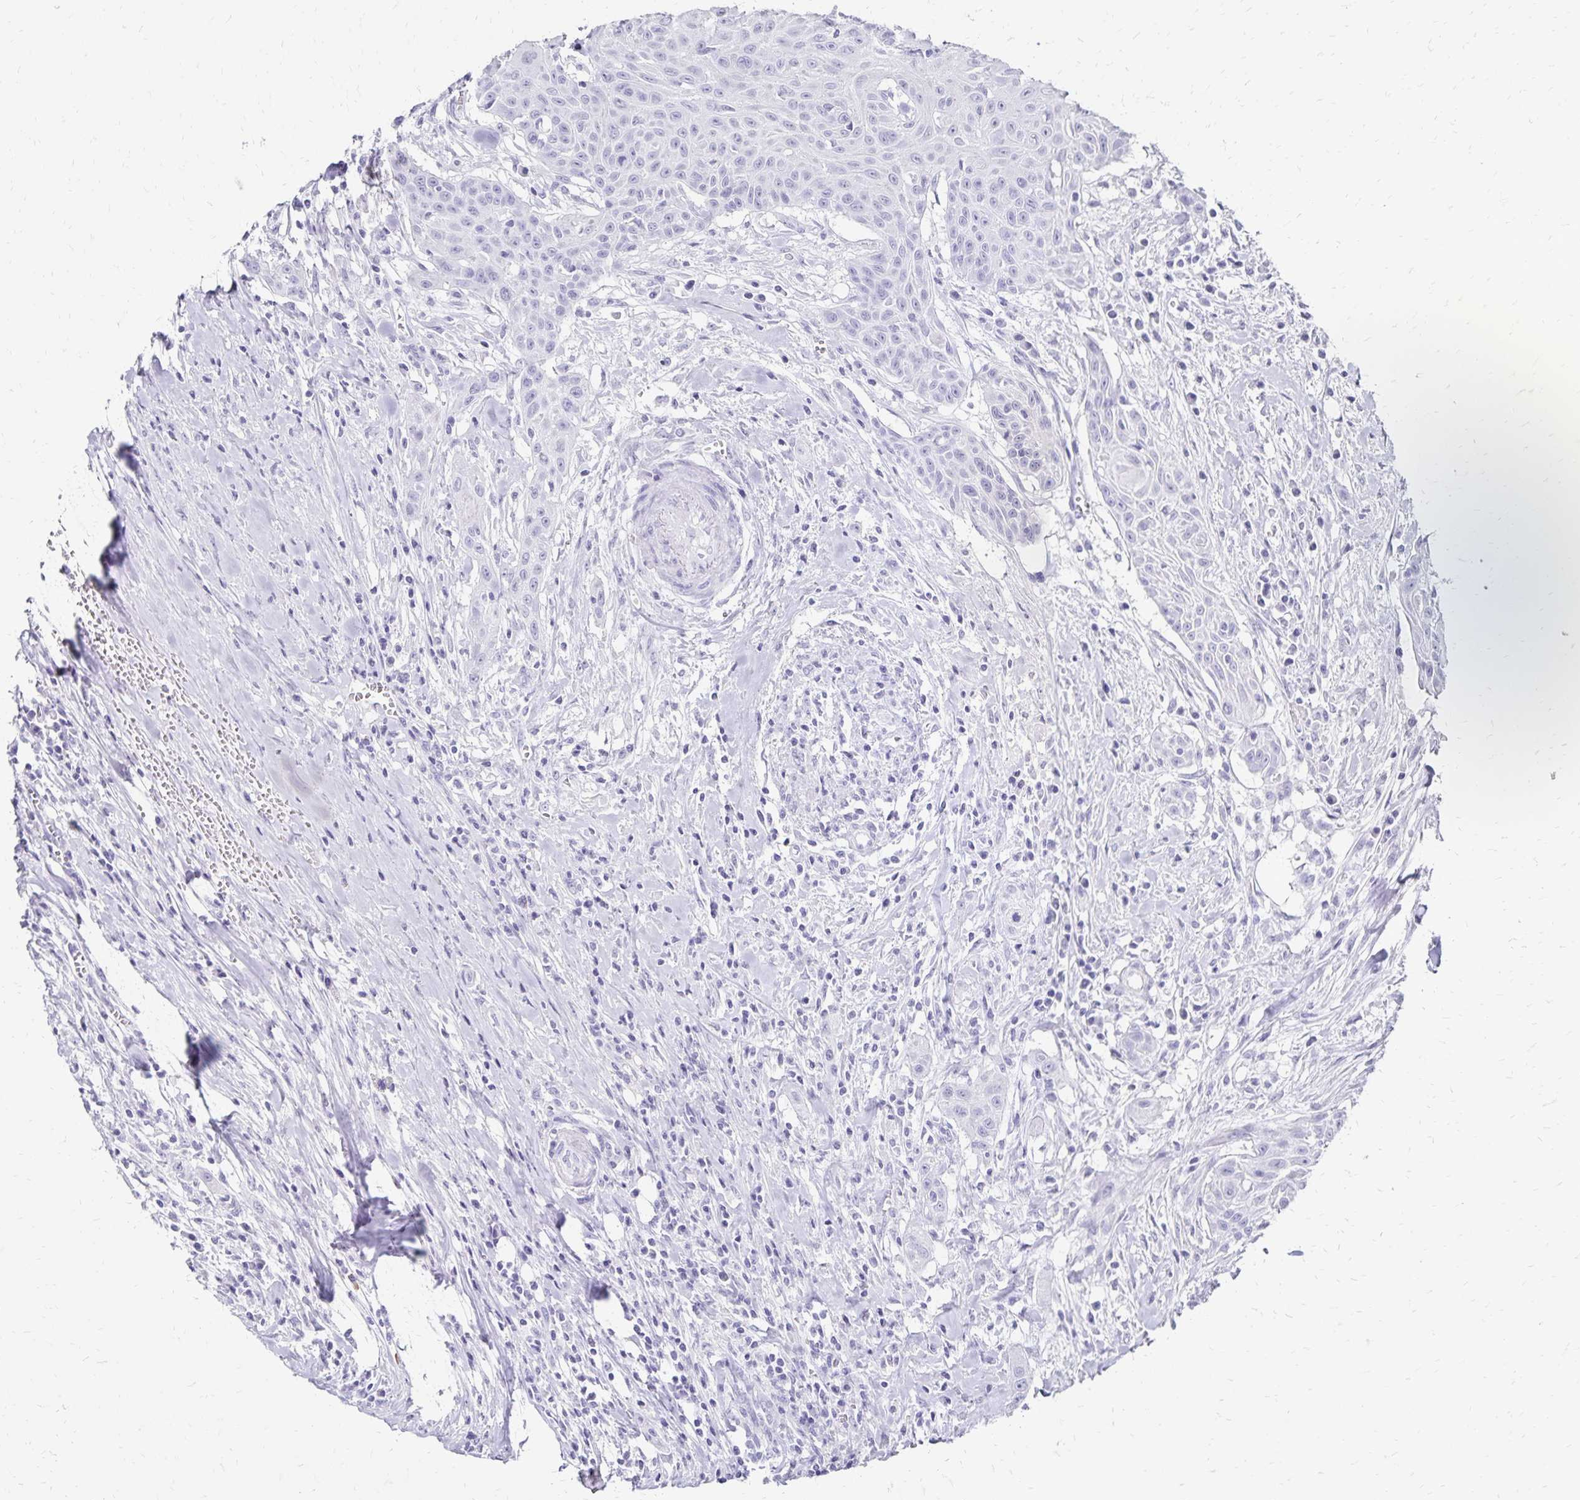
{"staining": {"intensity": "negative", "quantity": "none", "location": "none"}, "tissue": "head and neck cancer", "cell_type": "Tumor cells", "image_type": "cancer", "snomed": [{"axis": "morphology", "description": "Squamous cell carcinoma, NOS"}, {"axis": "topography", "description": "Lymph node"}, {"axis": "topography", "description": "Salivary gland"}, {"axis": "topography", "description": "Head-Neck"}], "caption": "Immunohistochemistry (IHC) histopathology image of human head and neck cancer stained for a protein (brown), which shows no staining in tumor cells.", "gene": "GIP", "patient": {"sex": "female", "age": 74}}